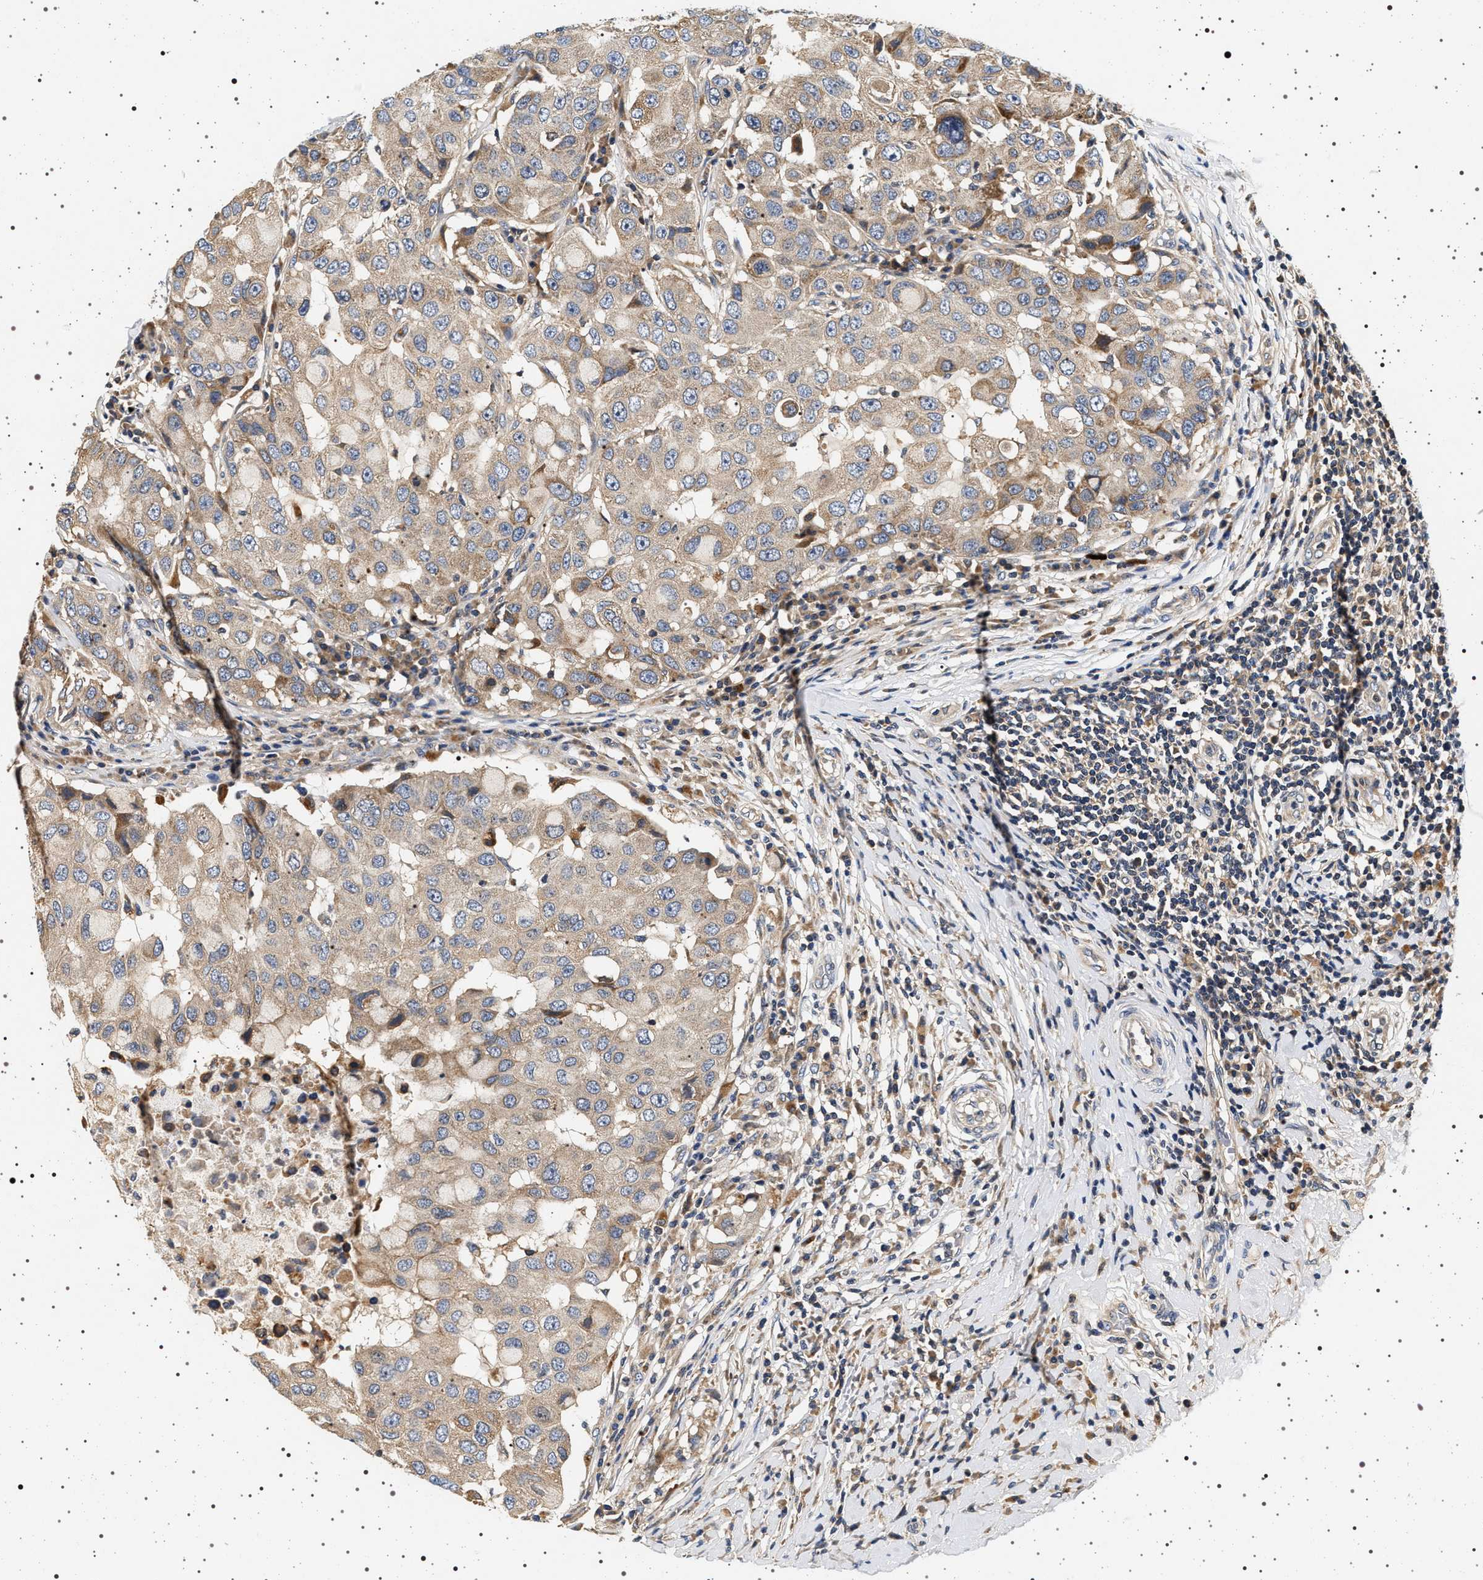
{"staining": {"intensity": "weak", "quantity": "<25%", "location": "cytoplasmic/membranous"}, "tissue": "breast cancer", "cell_type": "Tumor cells", "image_type": "cancer", "snomed": [{"axis": "morphology", "description": "Duct carcinoma"}, {"axis": "topography", "description": "Breast"}], "caption": "Immunohistochemistry (IHC) micrograph of neoplastic tissue: breast cancer (invasive ductal carcinoma) stained with DAB displays no significant protein staining in tumor cells. (DAB (3,3'-diaminobenzidine) IHC visualized using brightfield microscopy, high magnification).", "gene": "DCBLD2", "patient": {"sex": "female", "age": 27}}